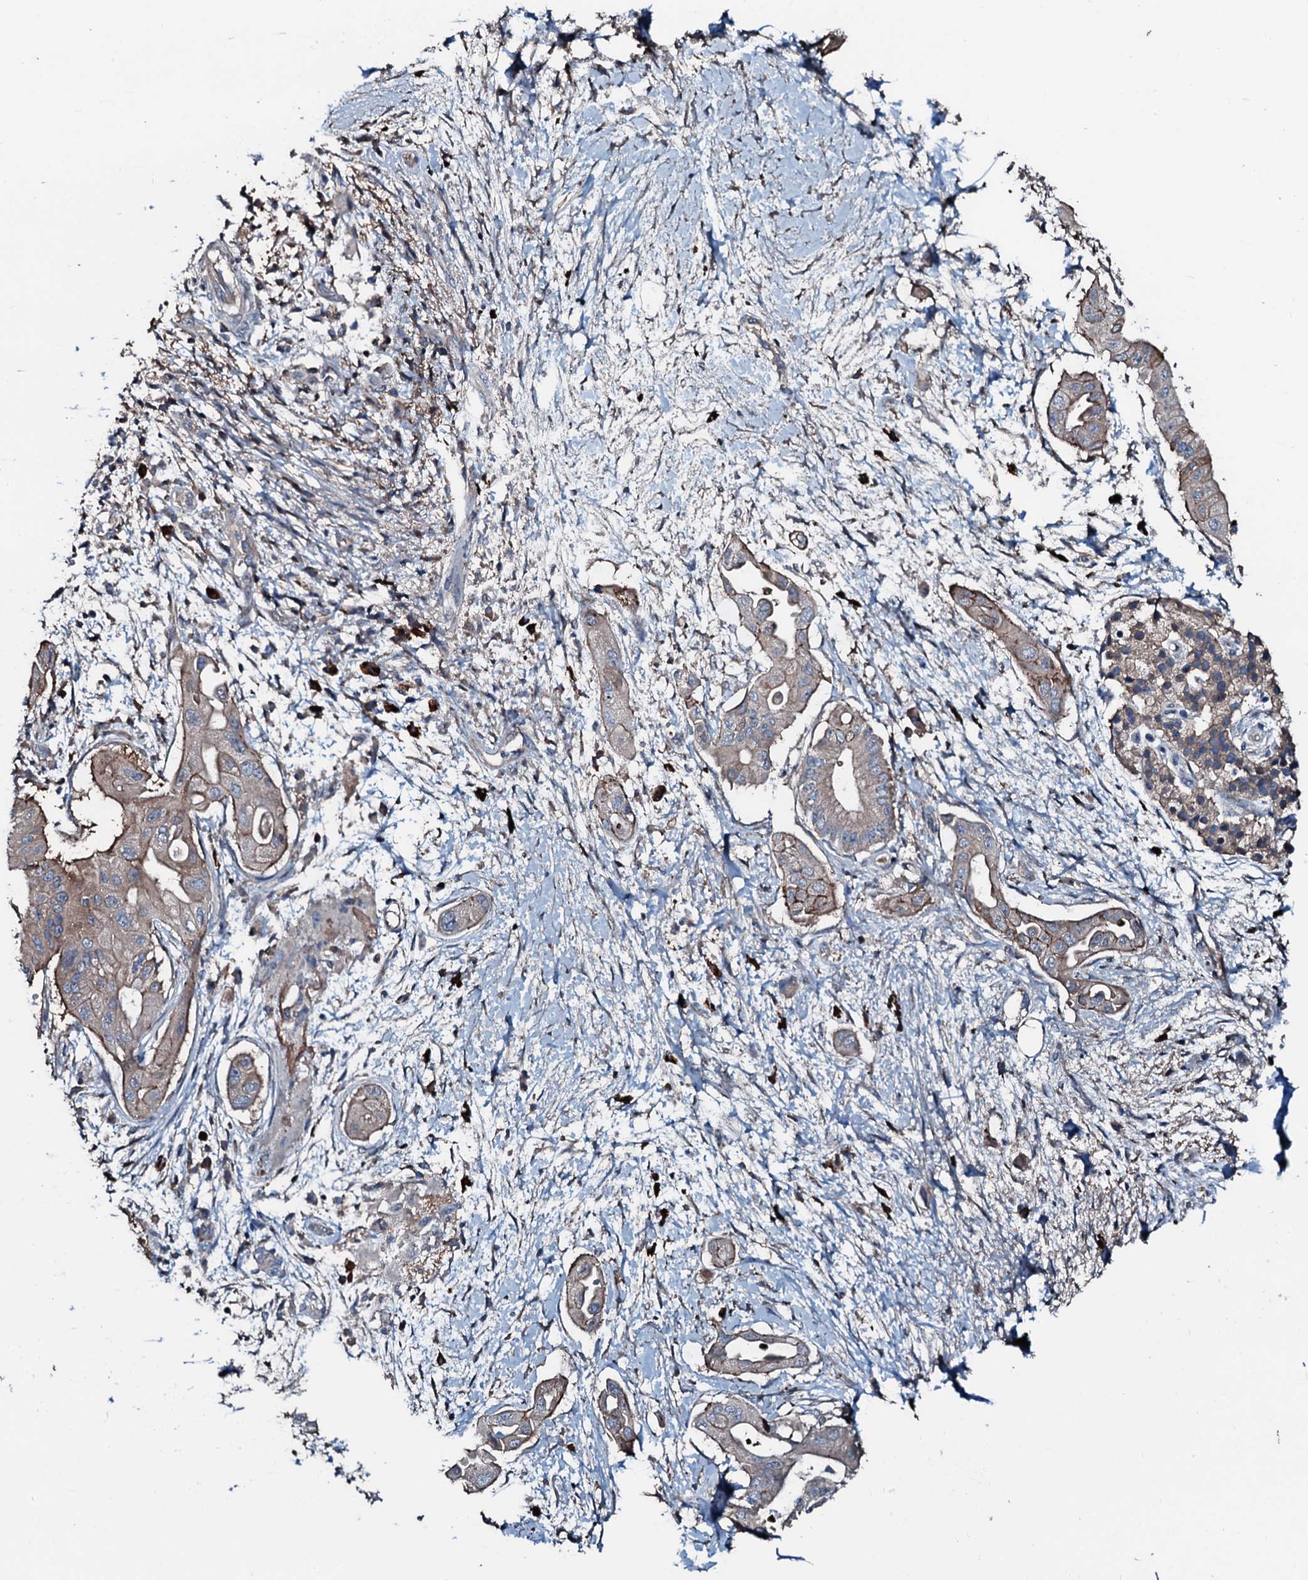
{"staining": {"intensity": "weak", "quantity": "25%-75%", "location": "cytoplasmic/membranous"}, "tissue": "pancreatic cancer", "cell_type": "Tumor cells", "image_type": "cancer", "snomed": [{"axis": "morphology", "description": "Adenocarcinoma, NOS"}, {"axis": "topography", "description": "Pancreas"}], "caption": "This is an image of immunohistochemistry (IHC) staining of pancreatic cancer, which shows weak positivity in the cytoplasmic/membranous of tumor cells.", "gene": "AARS1", "patient": {"sex": "male", "age": 68}}